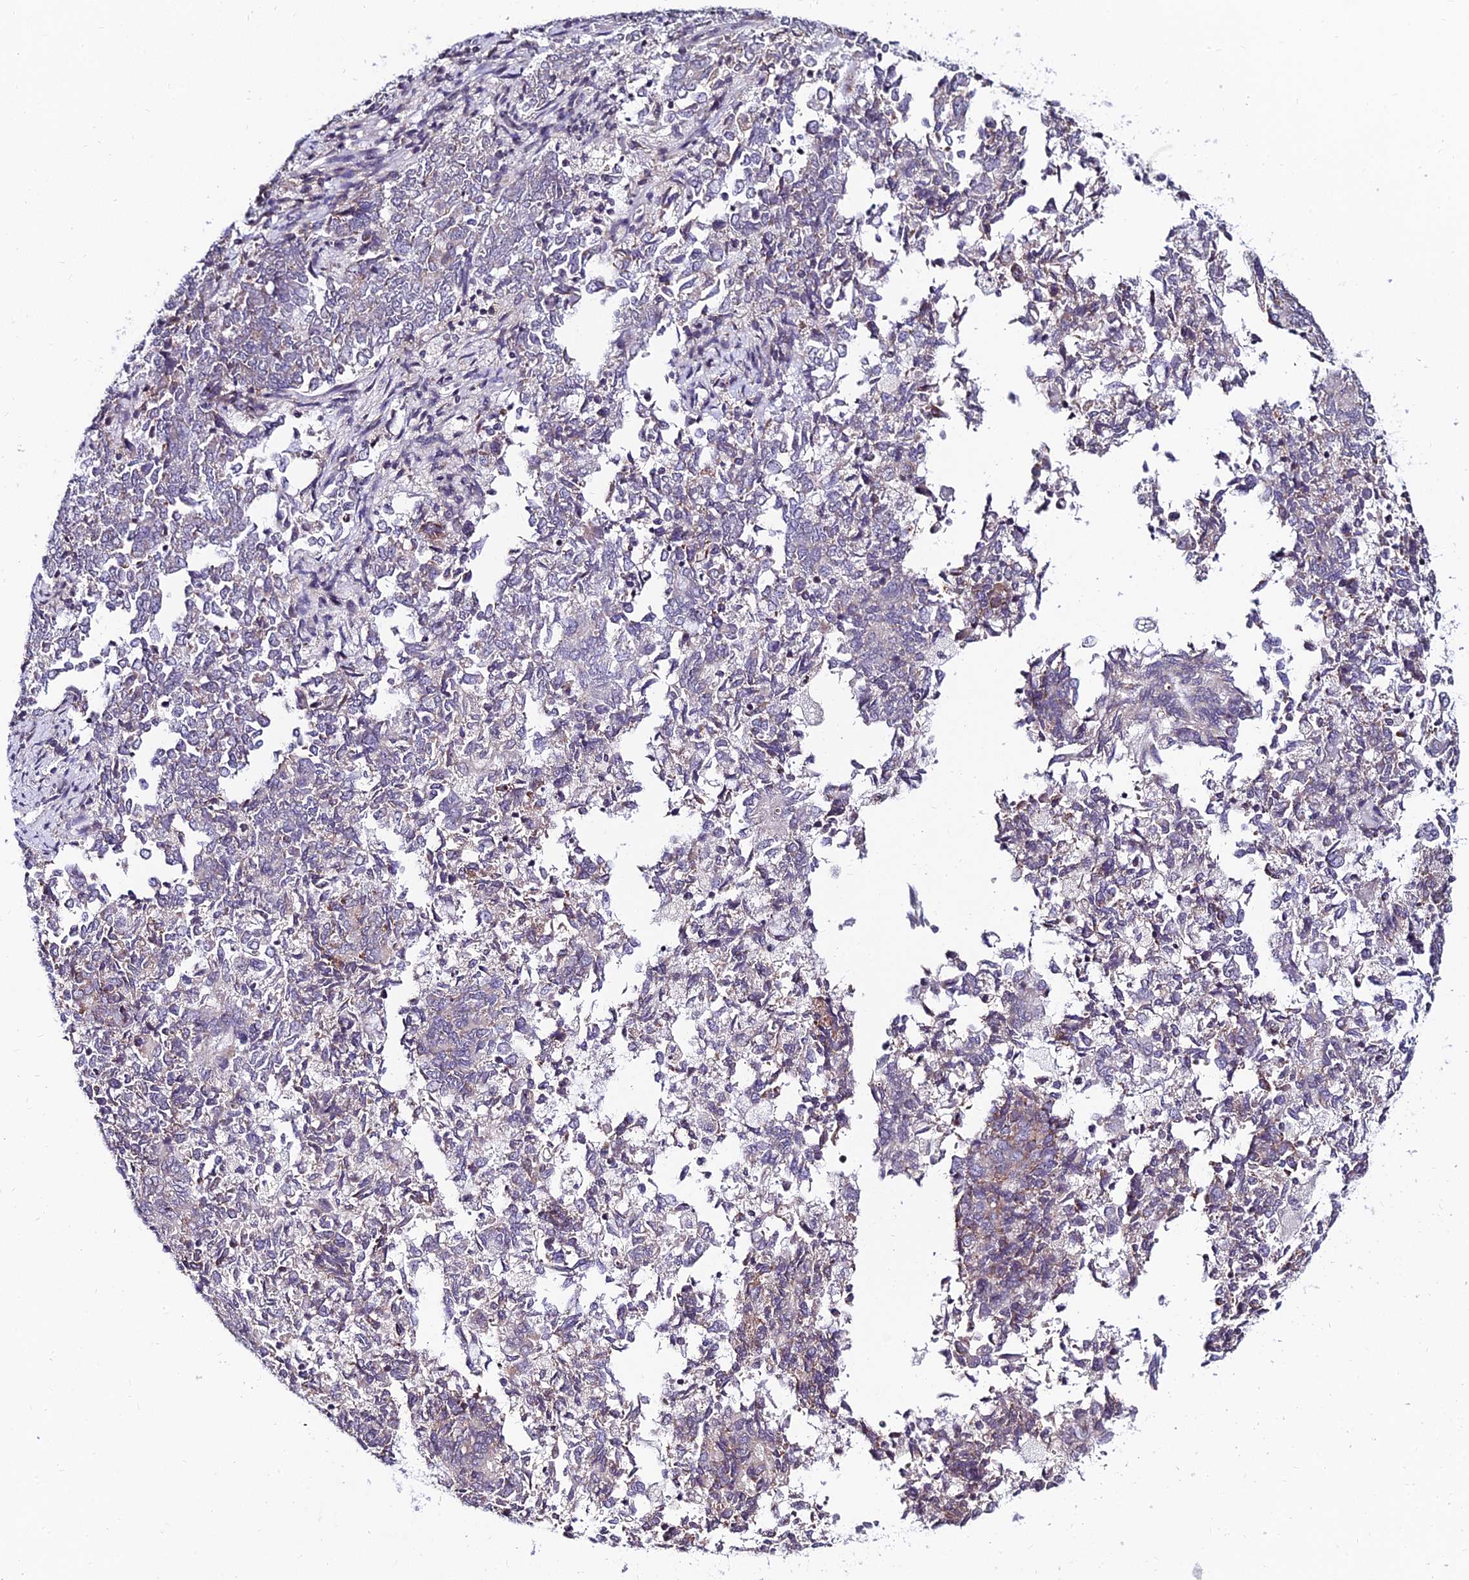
{"staining": {"intensity": "weak", "quantity": "<25%", "location": "cytoplasmic/membranous"}, "tissue": "endometrial cancer", "cell_type": "Tumor cells", "image_type": "cancer", "snomed": [{"axis": "morphology", "description": "Adenocarcinoma, NOS"}, {"axis": "topography", "description": "Endometrium"}], "caption": "Tumor cells show no significant protein expression in adenocarcinoma (endometrial).", "gene": "CDNF", "patient": {"sex": "female", "age": 80}}